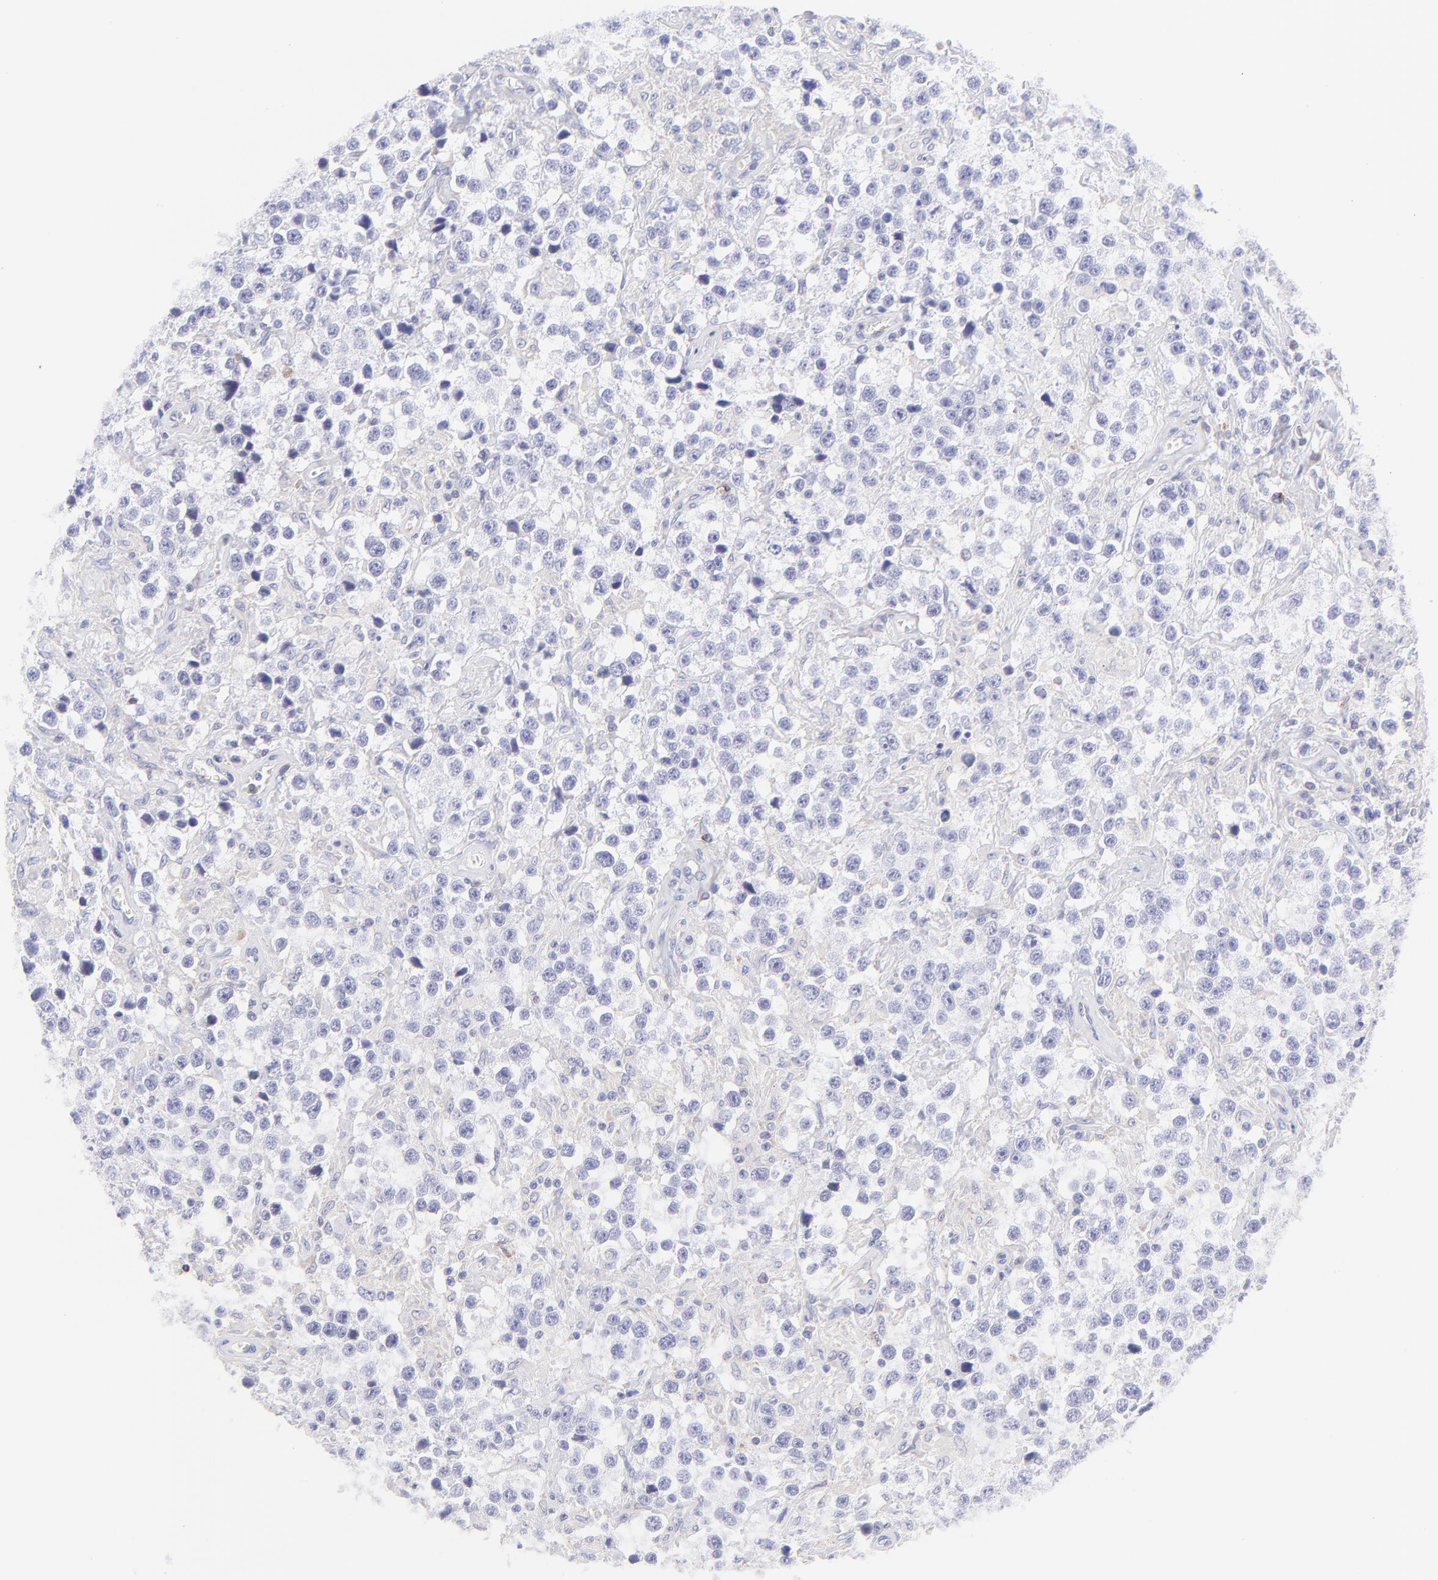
{"staining": {"intensity": "negative", "quantity": "none", "location": "none"}, "tissue": "testis cancer", "cell_type": "Tumor cells", "image_type": "cancer", "snomed": [{"axis": "morphology", "description": "Seminoma, NOS"}, {"axis": "topography", "description": "Testis"}], "caption": "Immunohistochemistry (IHC) of testis cancer exhibits no staining in tumor cells.", "gene": "IRAG2", "patient": {"sex": "male", "age": 43}}